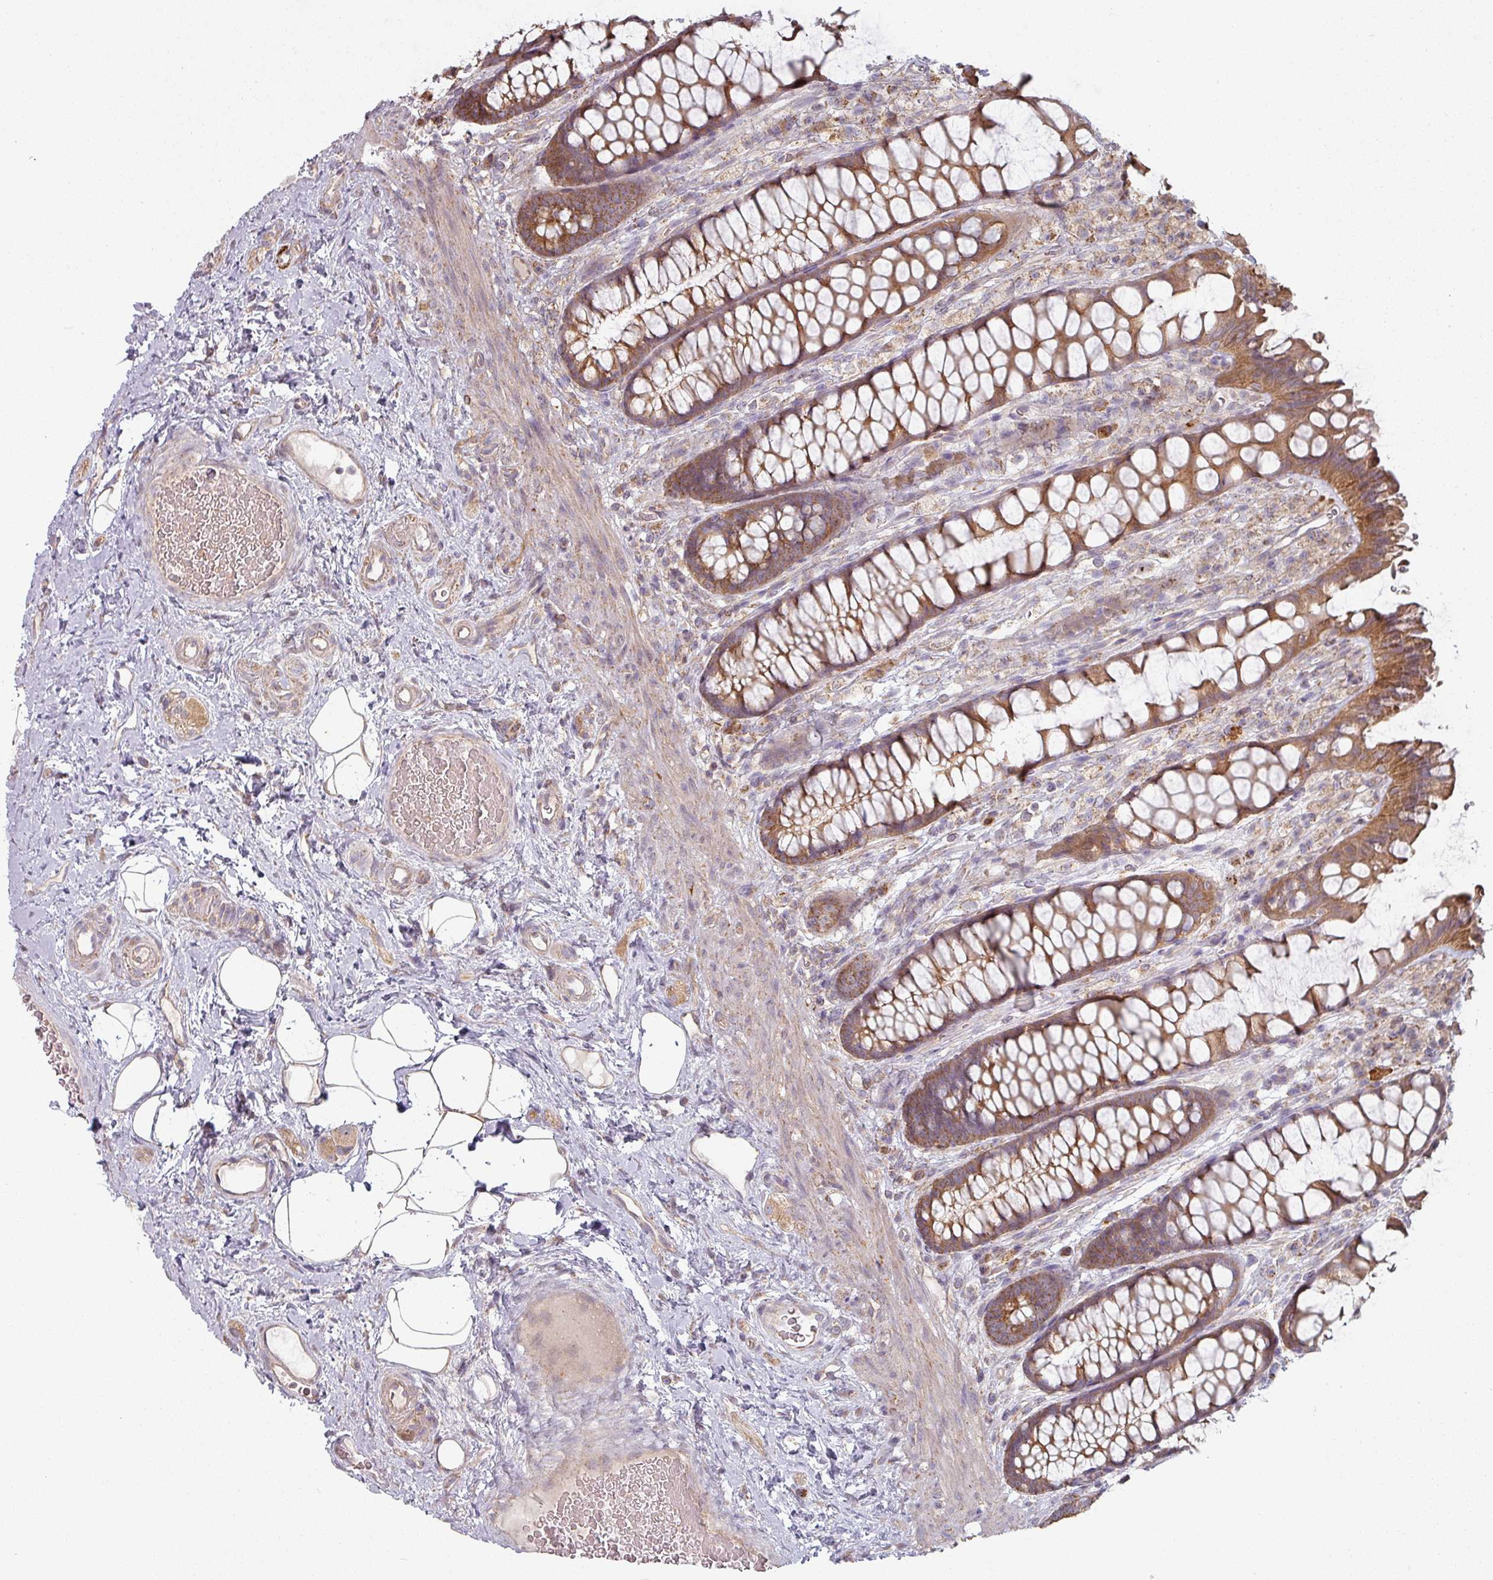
{"staining": {"intensity": "moderate", "quantity": ">75%", "location": "cytoplasmic/membranous"}, "tissue": "rectum", "cell_type": "Glandular cells", "image_type": "normal", "snomed": [{"axis": "morphology", "description": "Normal tissue, NOS"}, {"axis": "topography", "description": "Rectum"}], "caption": "DAB immunohistochemical staining of benign rectum reveals moderate cytoplasmic/membranous protein staining in about >75% of glandular cells. (DAB (3,3'-diaminobenzidine) IHC with brightfield microscopy, high magnification).", "gene": "PLEKHJ1", "patient": {"sex": "female", "age": 67}}